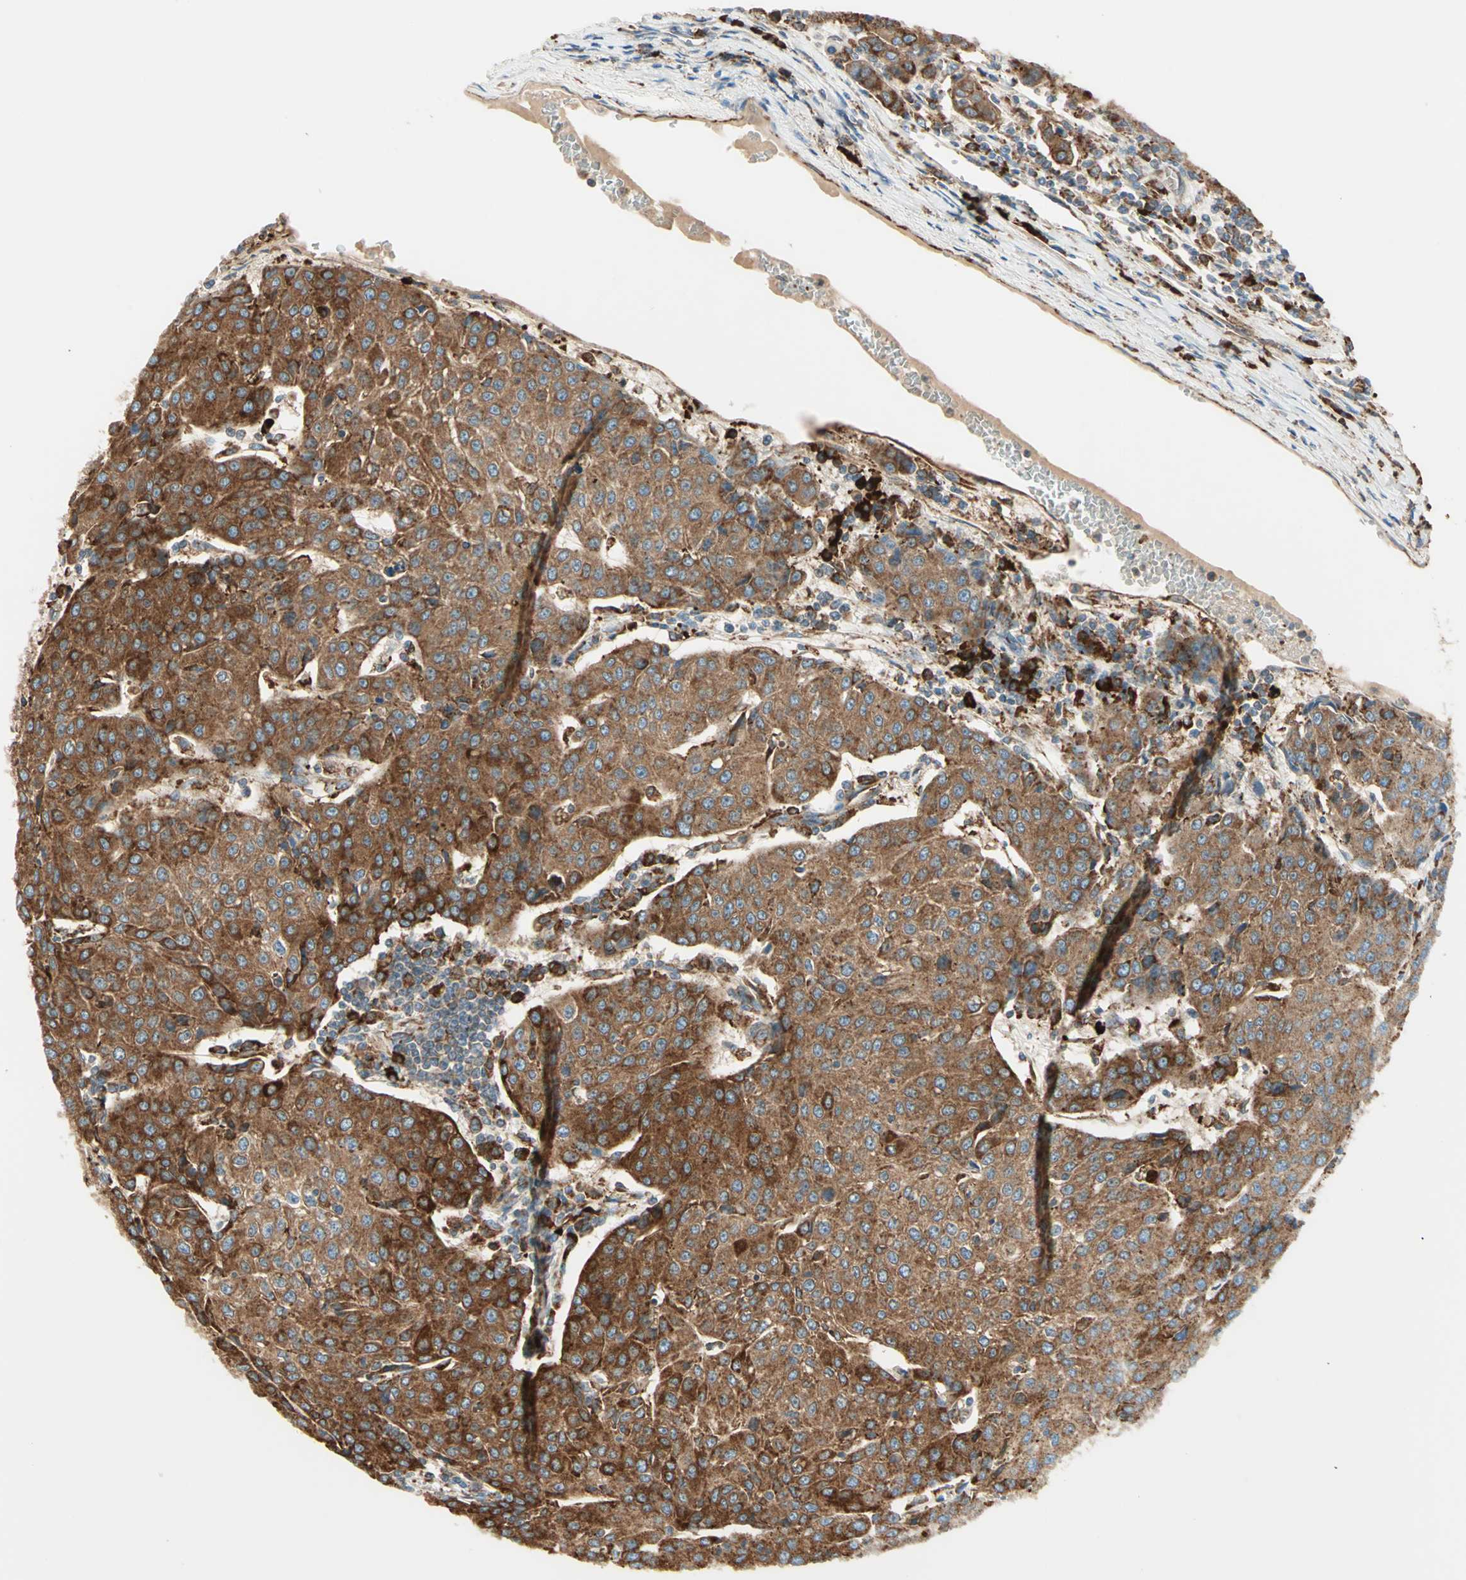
{"staining": {"intensity": "strong", "quantity": ">75%", "location": "cytoplasmic/membranous"}, "tissue": "urothelial cancer", "cell_type": "Tumor cells", "image_type": "cancer", "snomed": [{"axis": "morphology", "description": "Urothelial carcinoma, High grade"}, {"axis": "topography", "description": "Urinary bladder"}], "caption": "A brown stain highlights strong cytoplasmic/membranous positivity of a protein in human high-grade urothelial carcinoma tumor cells.", "gene": "PDIA4", "patient": {"sex": "female", "age": 85}}